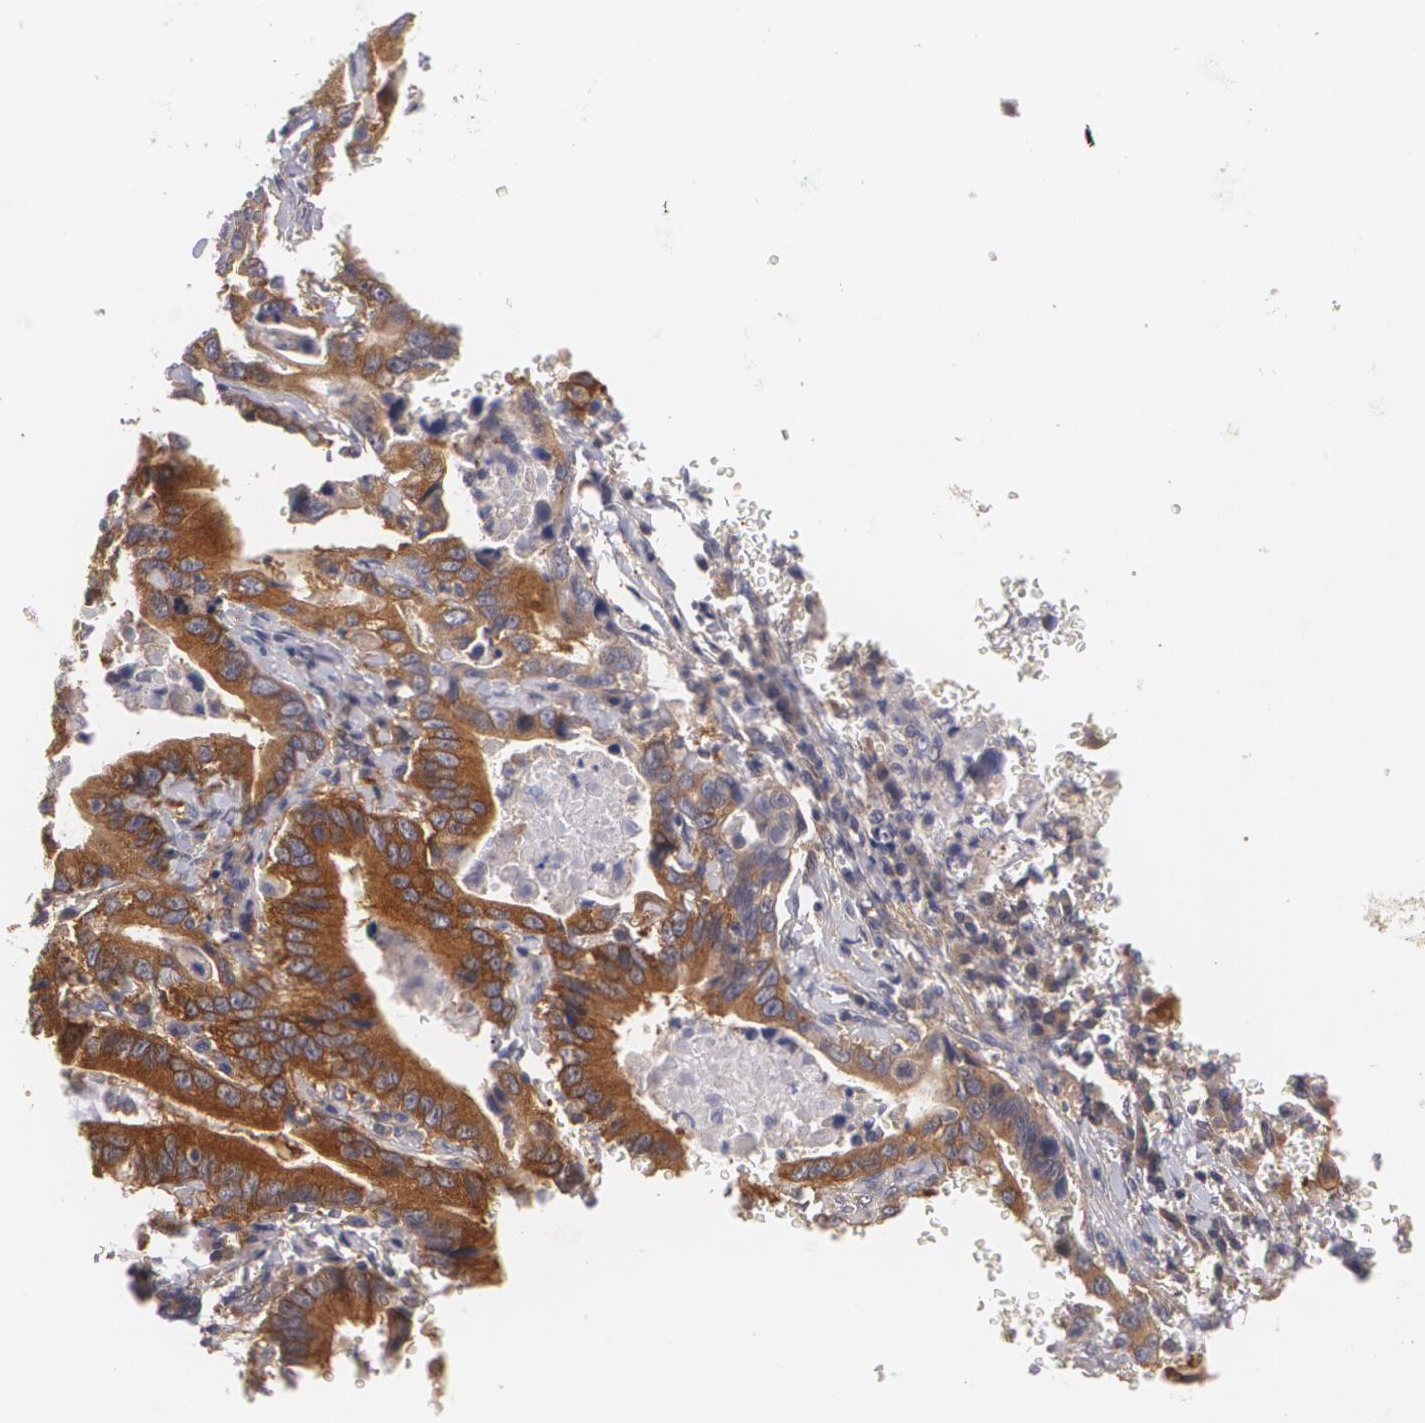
{"staining": {"intensity": "strong", "quantity": ">75%", "location": "cytoplasmic/membranous"}, "tissue": "stomach cancer", "cell_type": "Tumor cells", "image_type": "cancer", "snomed": [{"axis": "morphology", "description": "Adenocarcinoma, NOS"}, {"axis": "topography", "description": "Stomach, upper"}], "caption": "Immunohistochemical staining of human adenocarcinoma (stomach) reveals high levels of strong cytoplasmic/membranous protein staining in approximately >75% of tumor cells.", "gene": "CASK", "patient": {"sex": "male", "age": 63}}